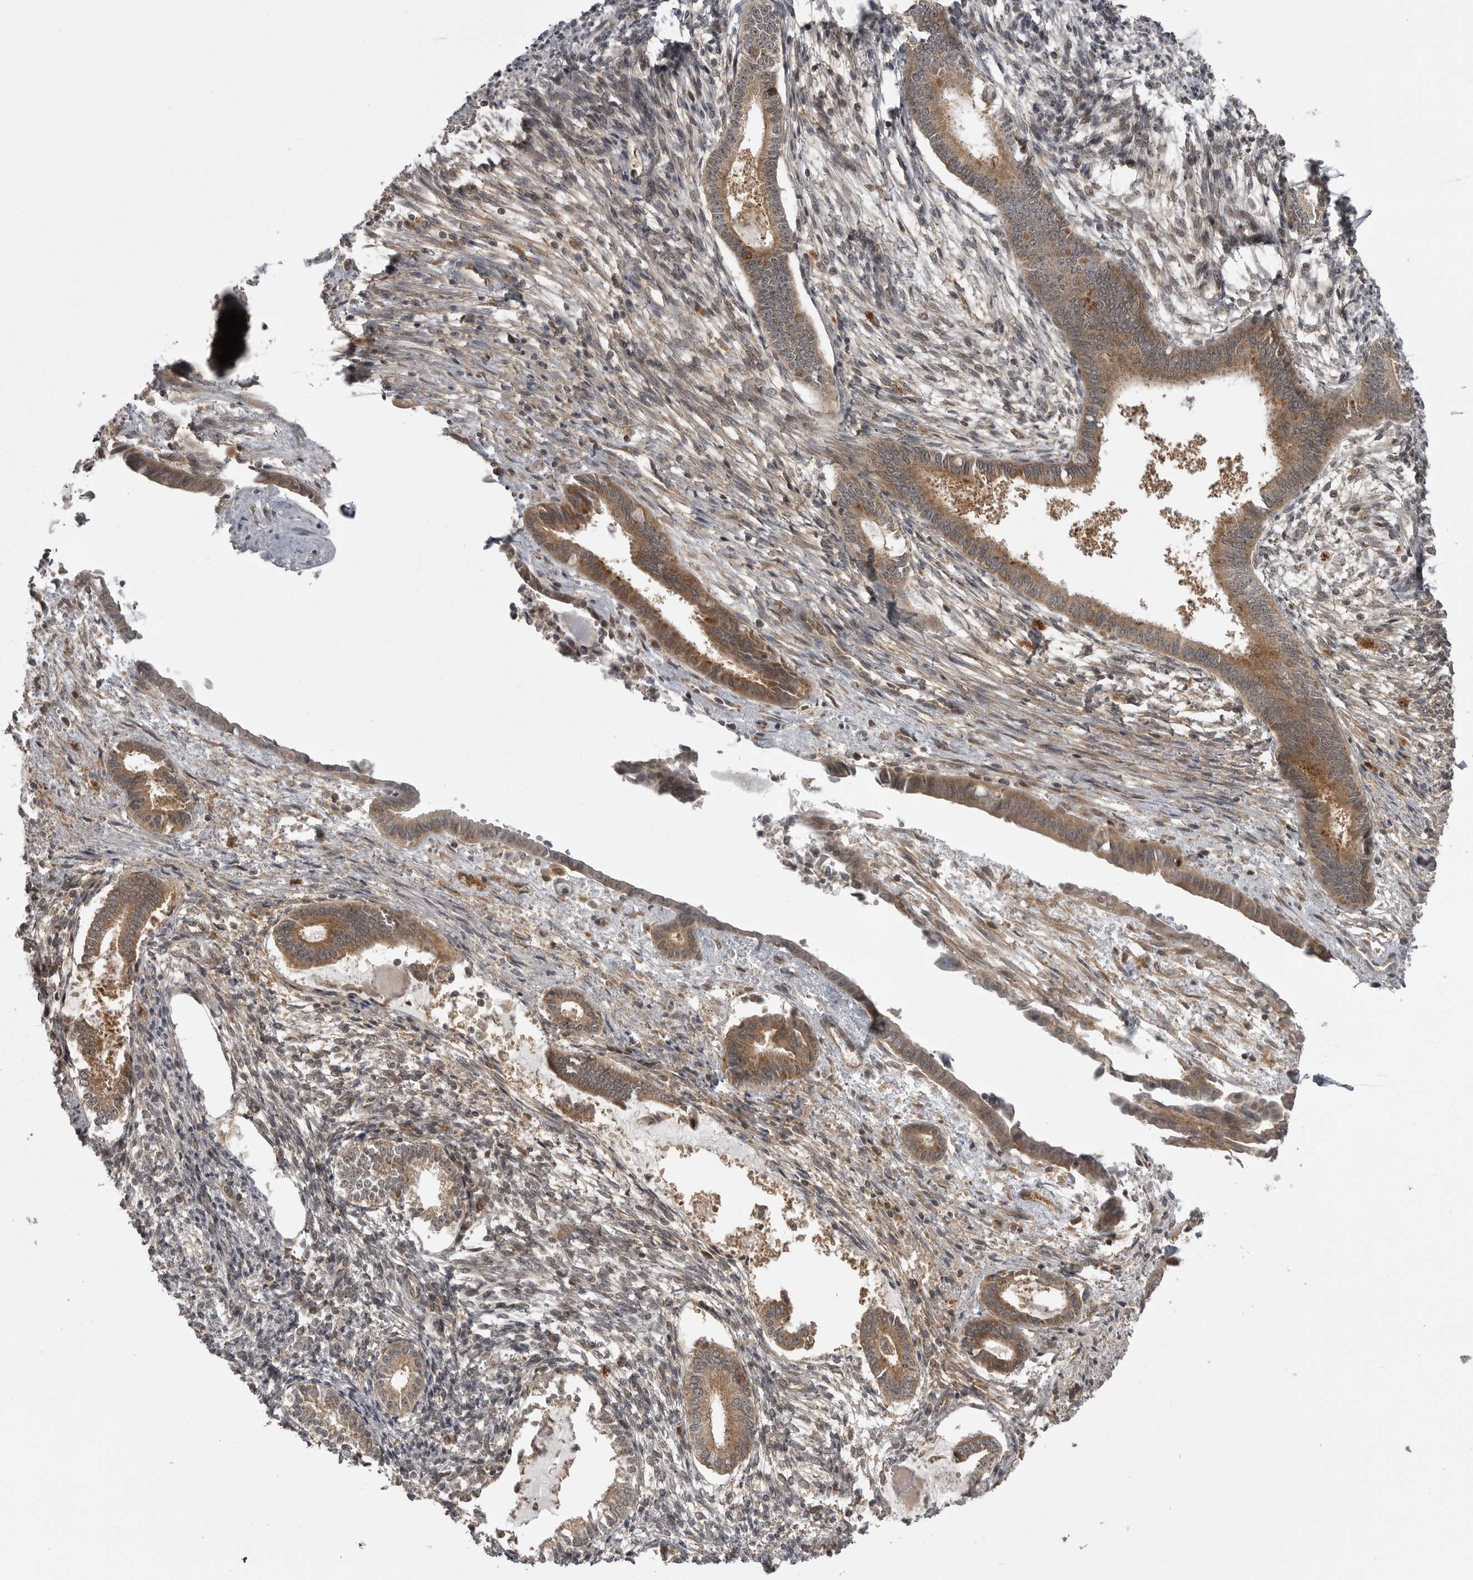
{"staining": {"intensity": "moderate", "quantity": "<25%", "location": "cytoplasmic/membranous"}, "tissue": "endometrium", "cell_type": "Cells in endometrial stroma", "image_type": "normal", "snomed": [{"axis": "morphology", "description": "Normal tissue, NOS"}, {"axis": "topography", "description": "Endometrium"}], "caption": "This is an image of immunohistochemistry staining of unremarkable endometrium, which shows moderate expression in the cytoplasmic/membranous of cells in endometrial stroma.", "gene": "STK24", "patient": {"sex": "female", "age": 56}}